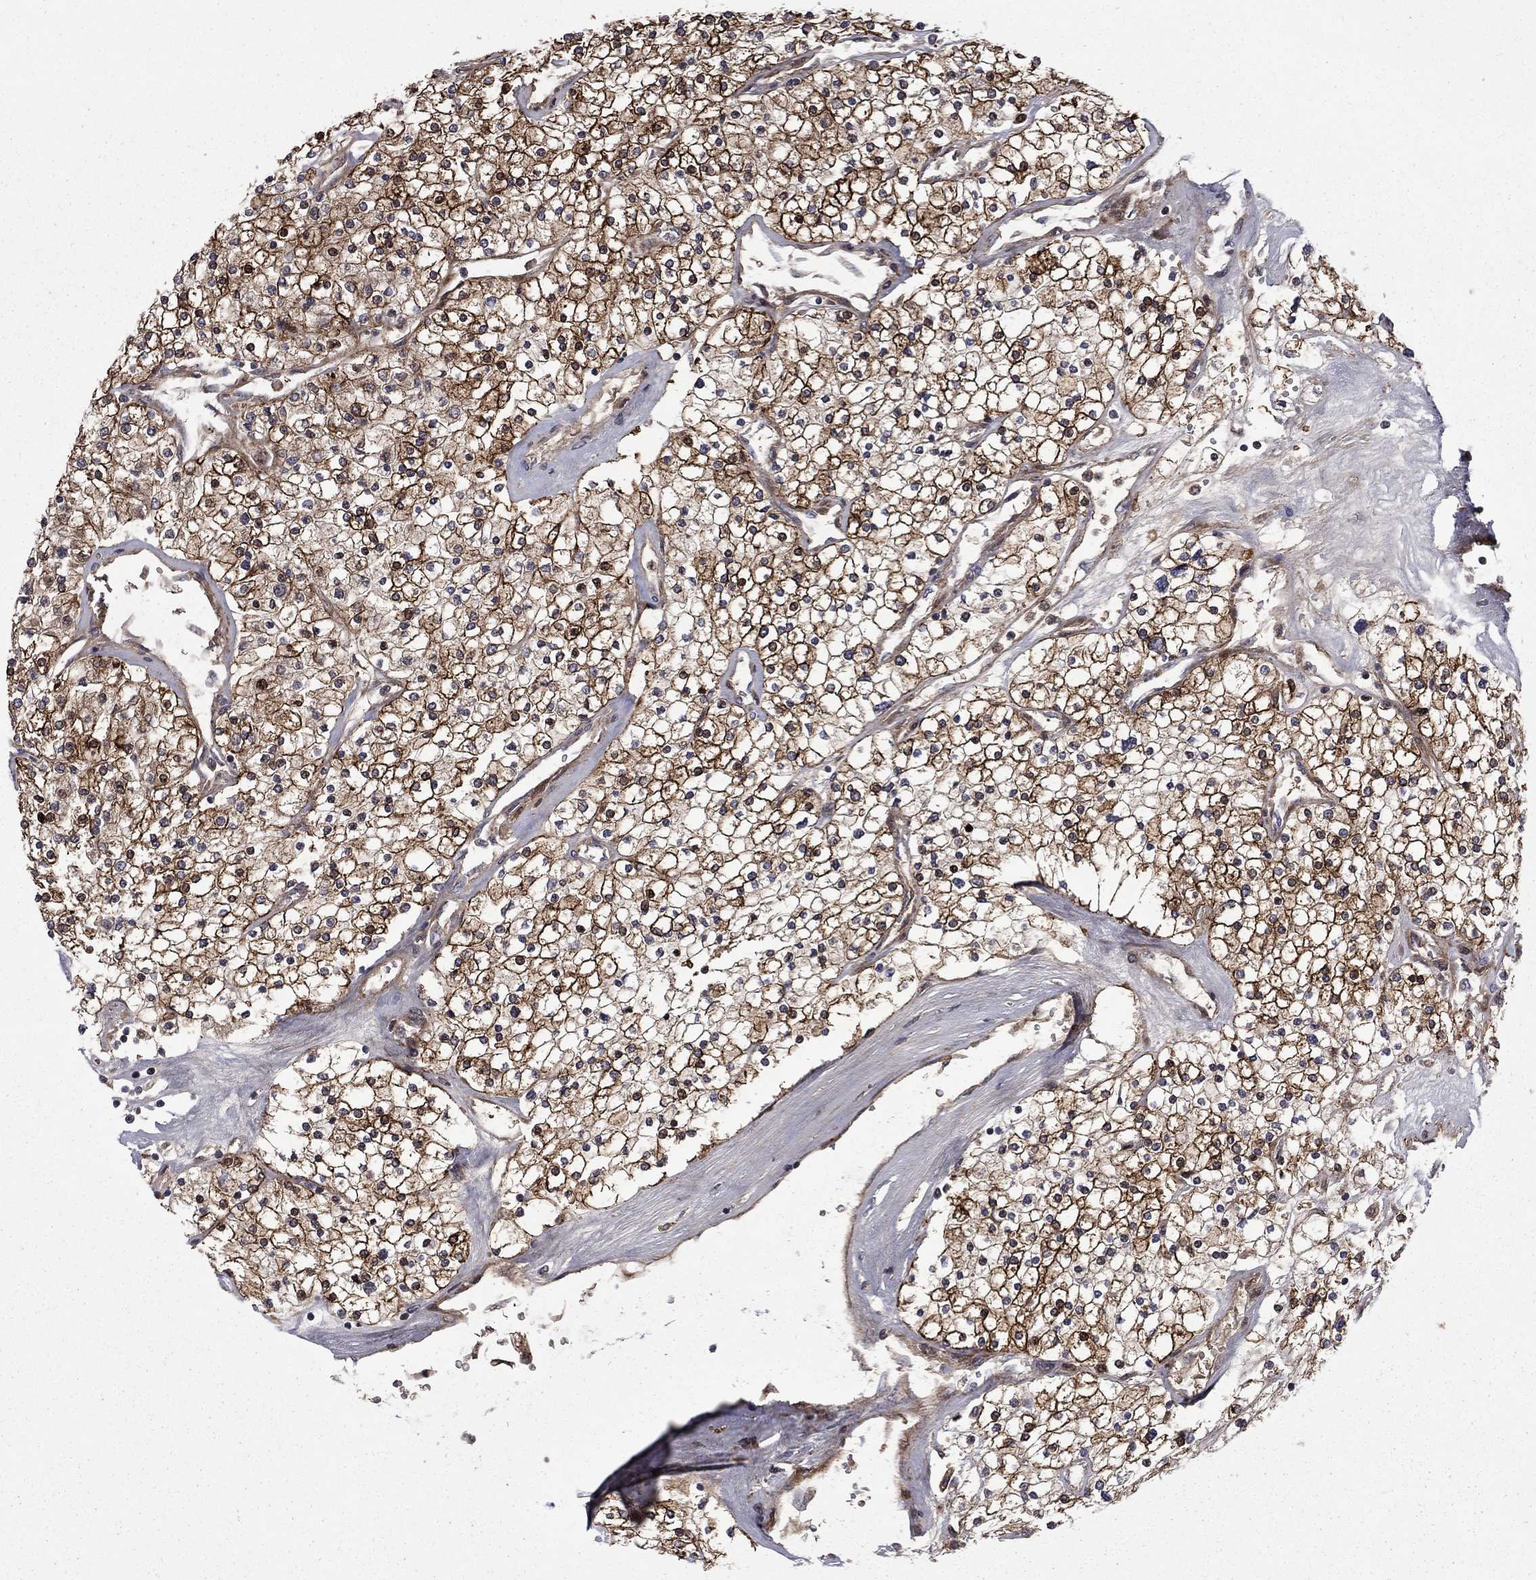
{"staining": {"intensity": "strong", "quantity": ">75%", "location": "cytoplasmic/membranous"}, "tissue": "renal cancer", "cell_type": "Tumor cells", "image_type": "cancer", "snomed": [{"axis": "morphology", "description": "Adenocarcinoma, NOS"}, {"axis": "topography", "description": "Kidney"}], "caption": "A brown stain labels strong cytoplasmic/membranous staining of a protein in human renal cancer (adenocarcinoma) tumor cells.", "gene": "HDAC4", "patient": {"sex": "male", "age": 80}}